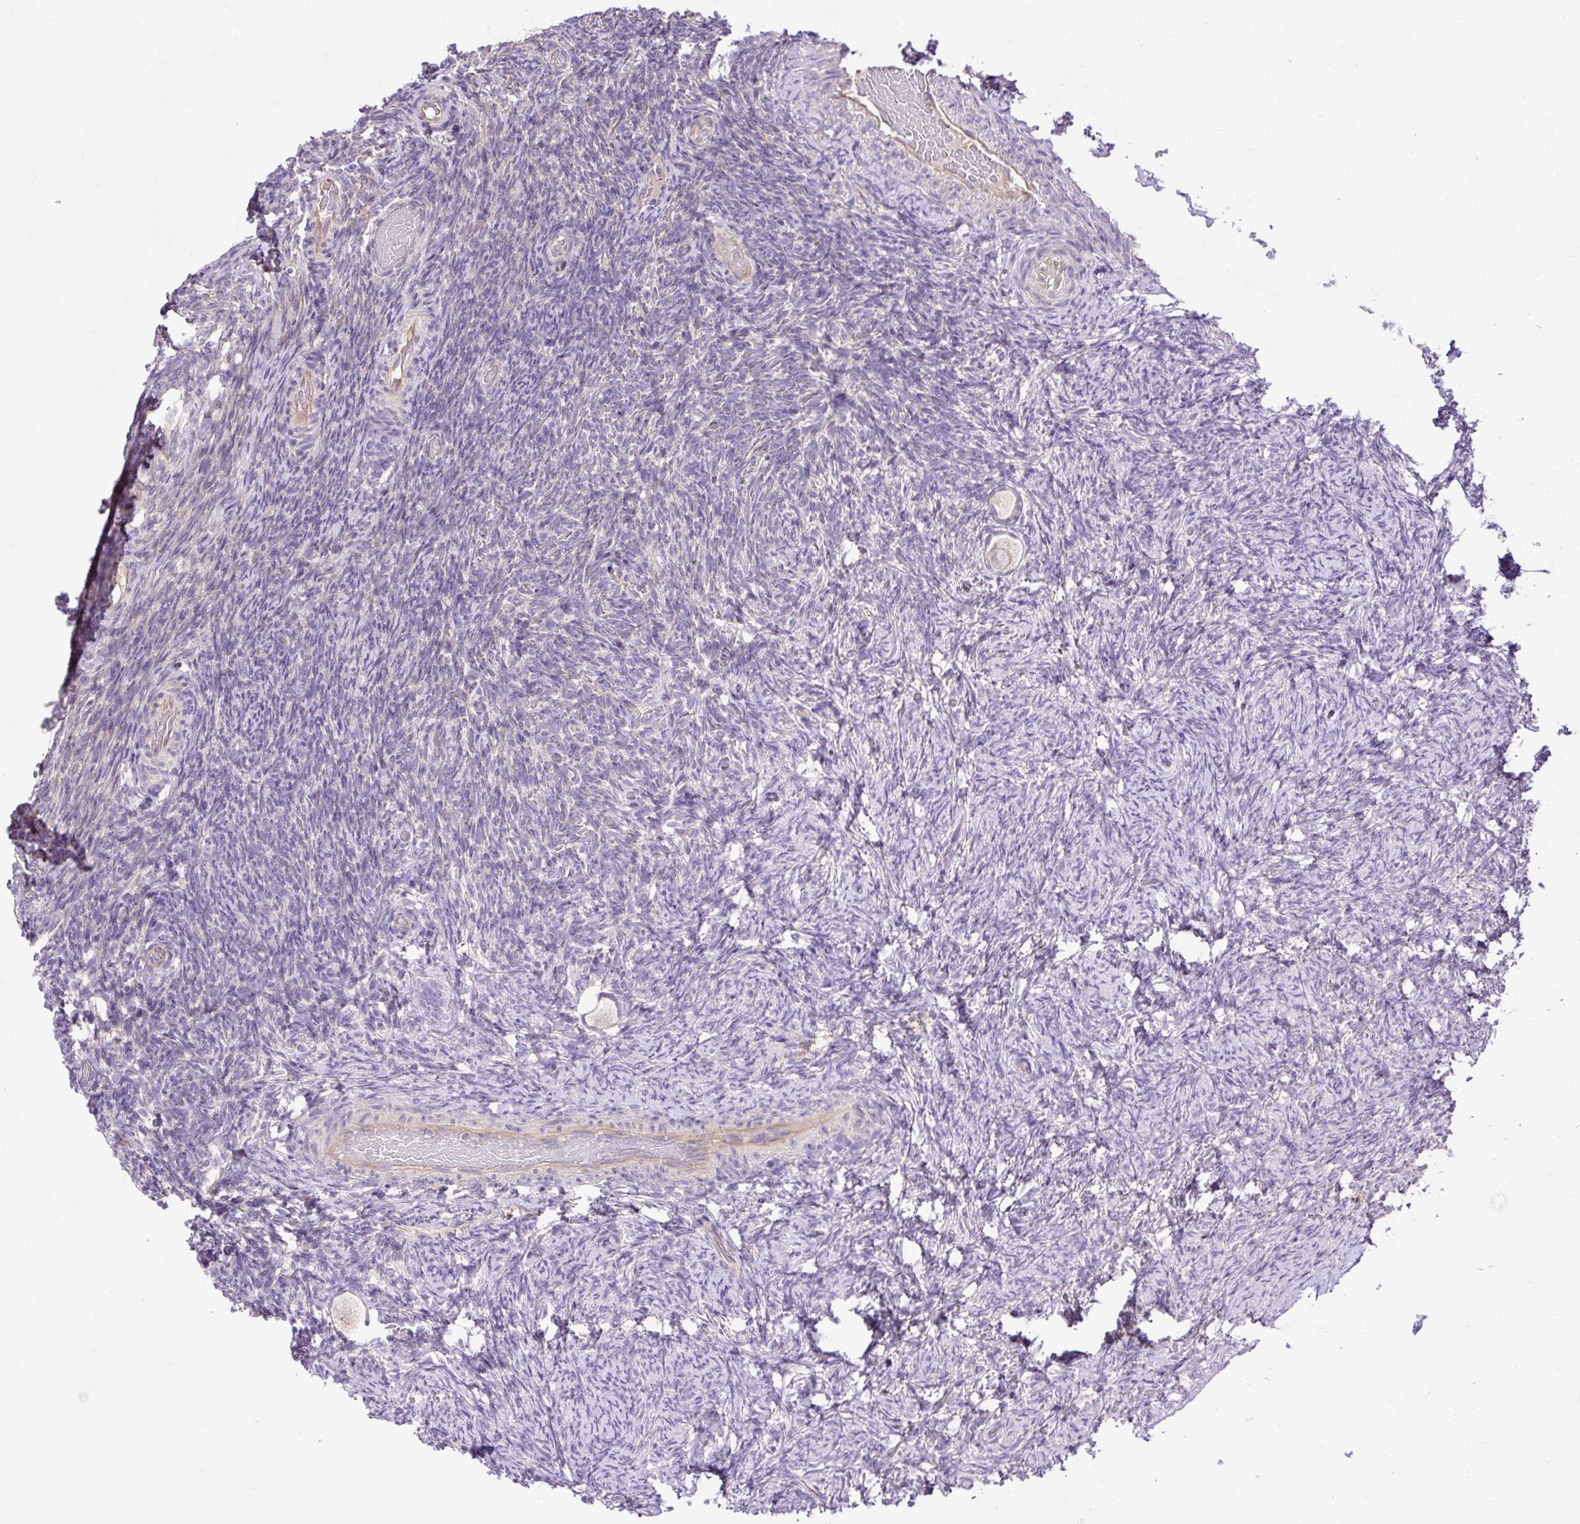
{"staining": {"intensity": "negative", "quantity": "none", "location": "none"}, "tissue": "ovary", "cell_type": "Follicle cells", "image_type": "normal", "snomed": [{"axis": "morphology", "description": "Normal tissue, NOS"}, {"axis": "topography", "description": "Ovary"}], "caption": "This is a photomicrograph of immunohistochemistry staining of unremarkable ovary, which shows no staining in follicle cells. (Immunohistochemistry (ihc), brightfield microscopy, high magnification).", "gene": "HEXB", "patient": {"sex": "female", "age": 34}}